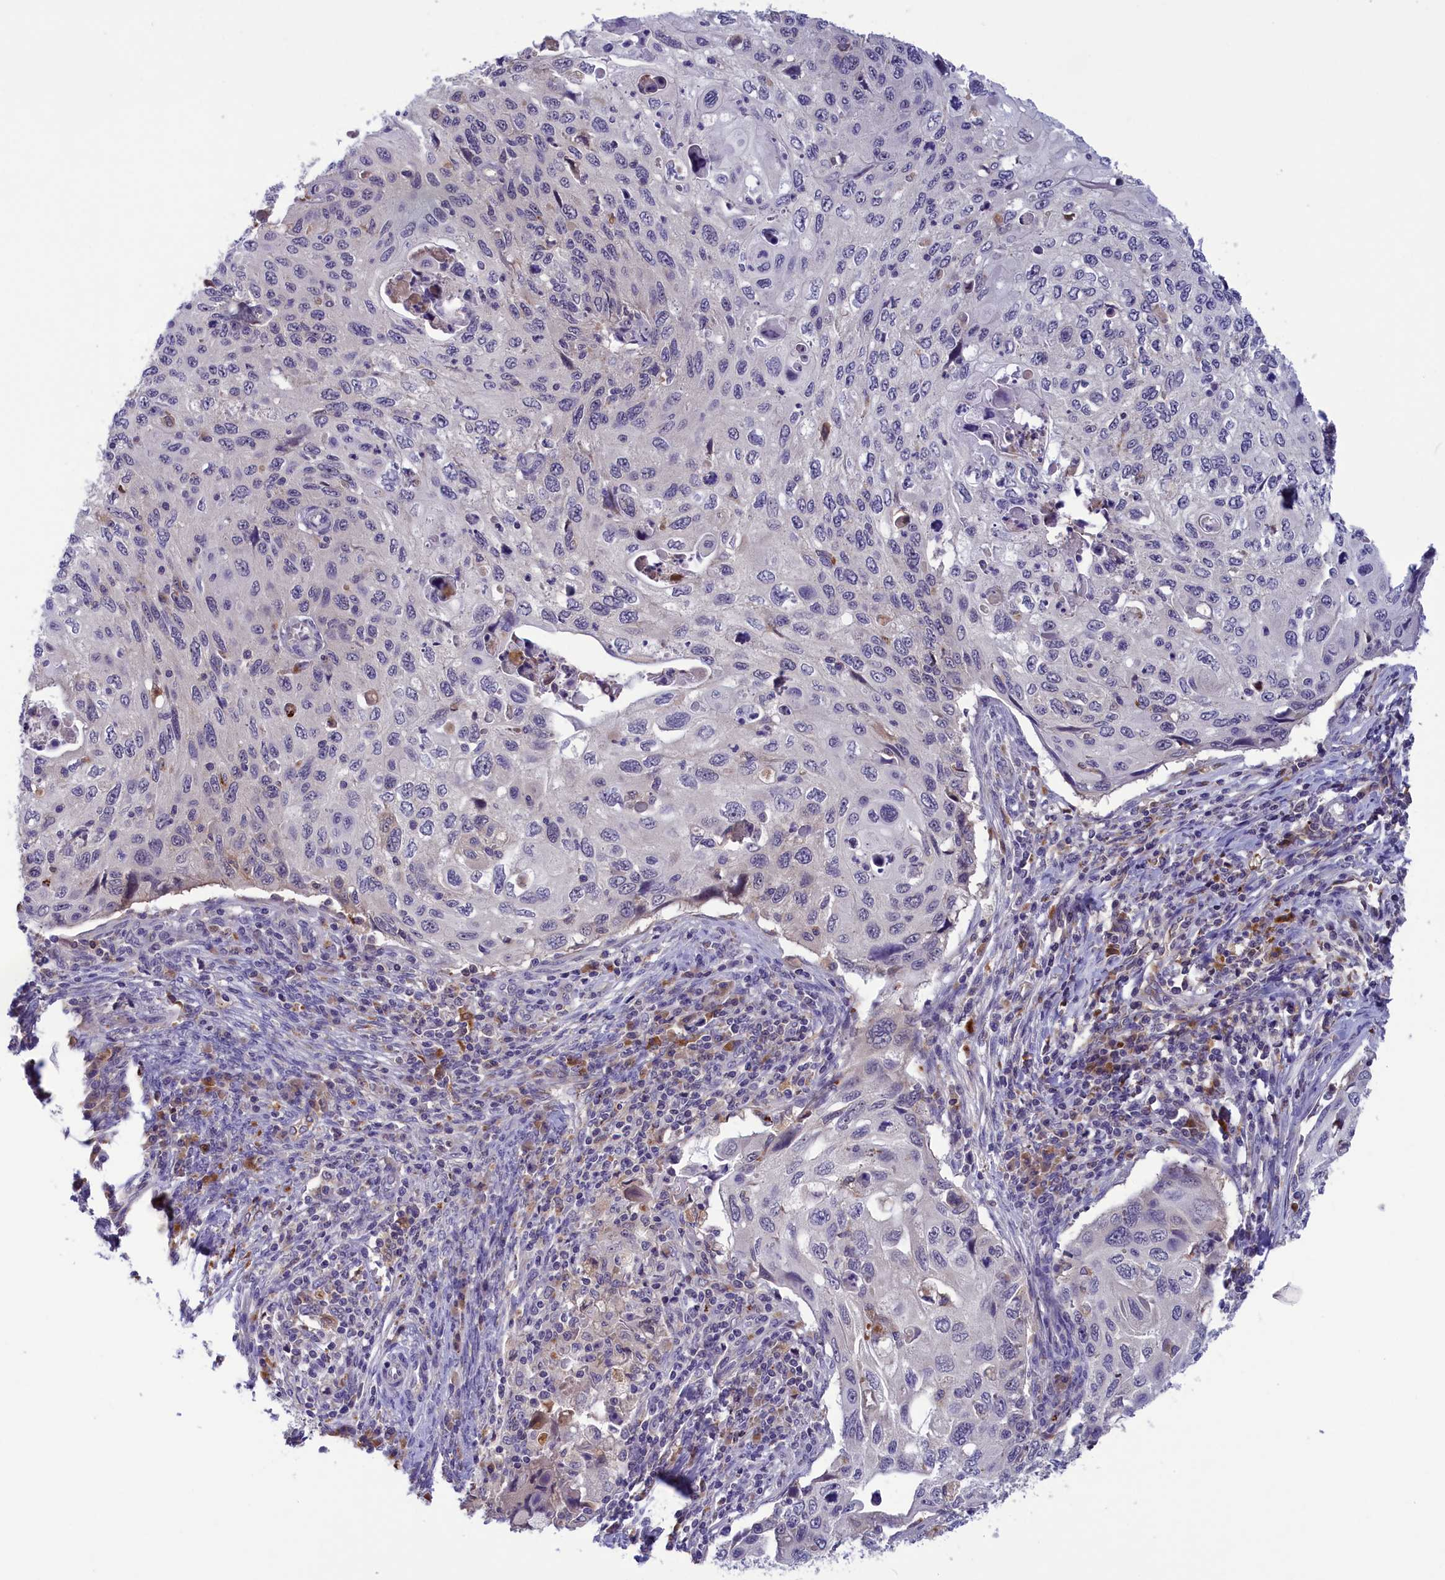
{"staining": {"intensity": "negative", "quantity": "none", "location": "none"}, "tissue": "cervical cancer", "cell_type": "Tumor cells", "image_type": "cancer", "snomed": [{"axis": "morphology", "description": "Squamous cell carcinoma, NOS"}, {"axis": "topography", "description": "Cervix"}], "caption": "IHC histopathology image of neoplastic tissue: cervical cancer stained with DAB (3,3'-diaminobenzidine) reveals no significant protein expression in tumor cells.", "gene": "STYX", "patient": {"sex": "female", "age": 70}}